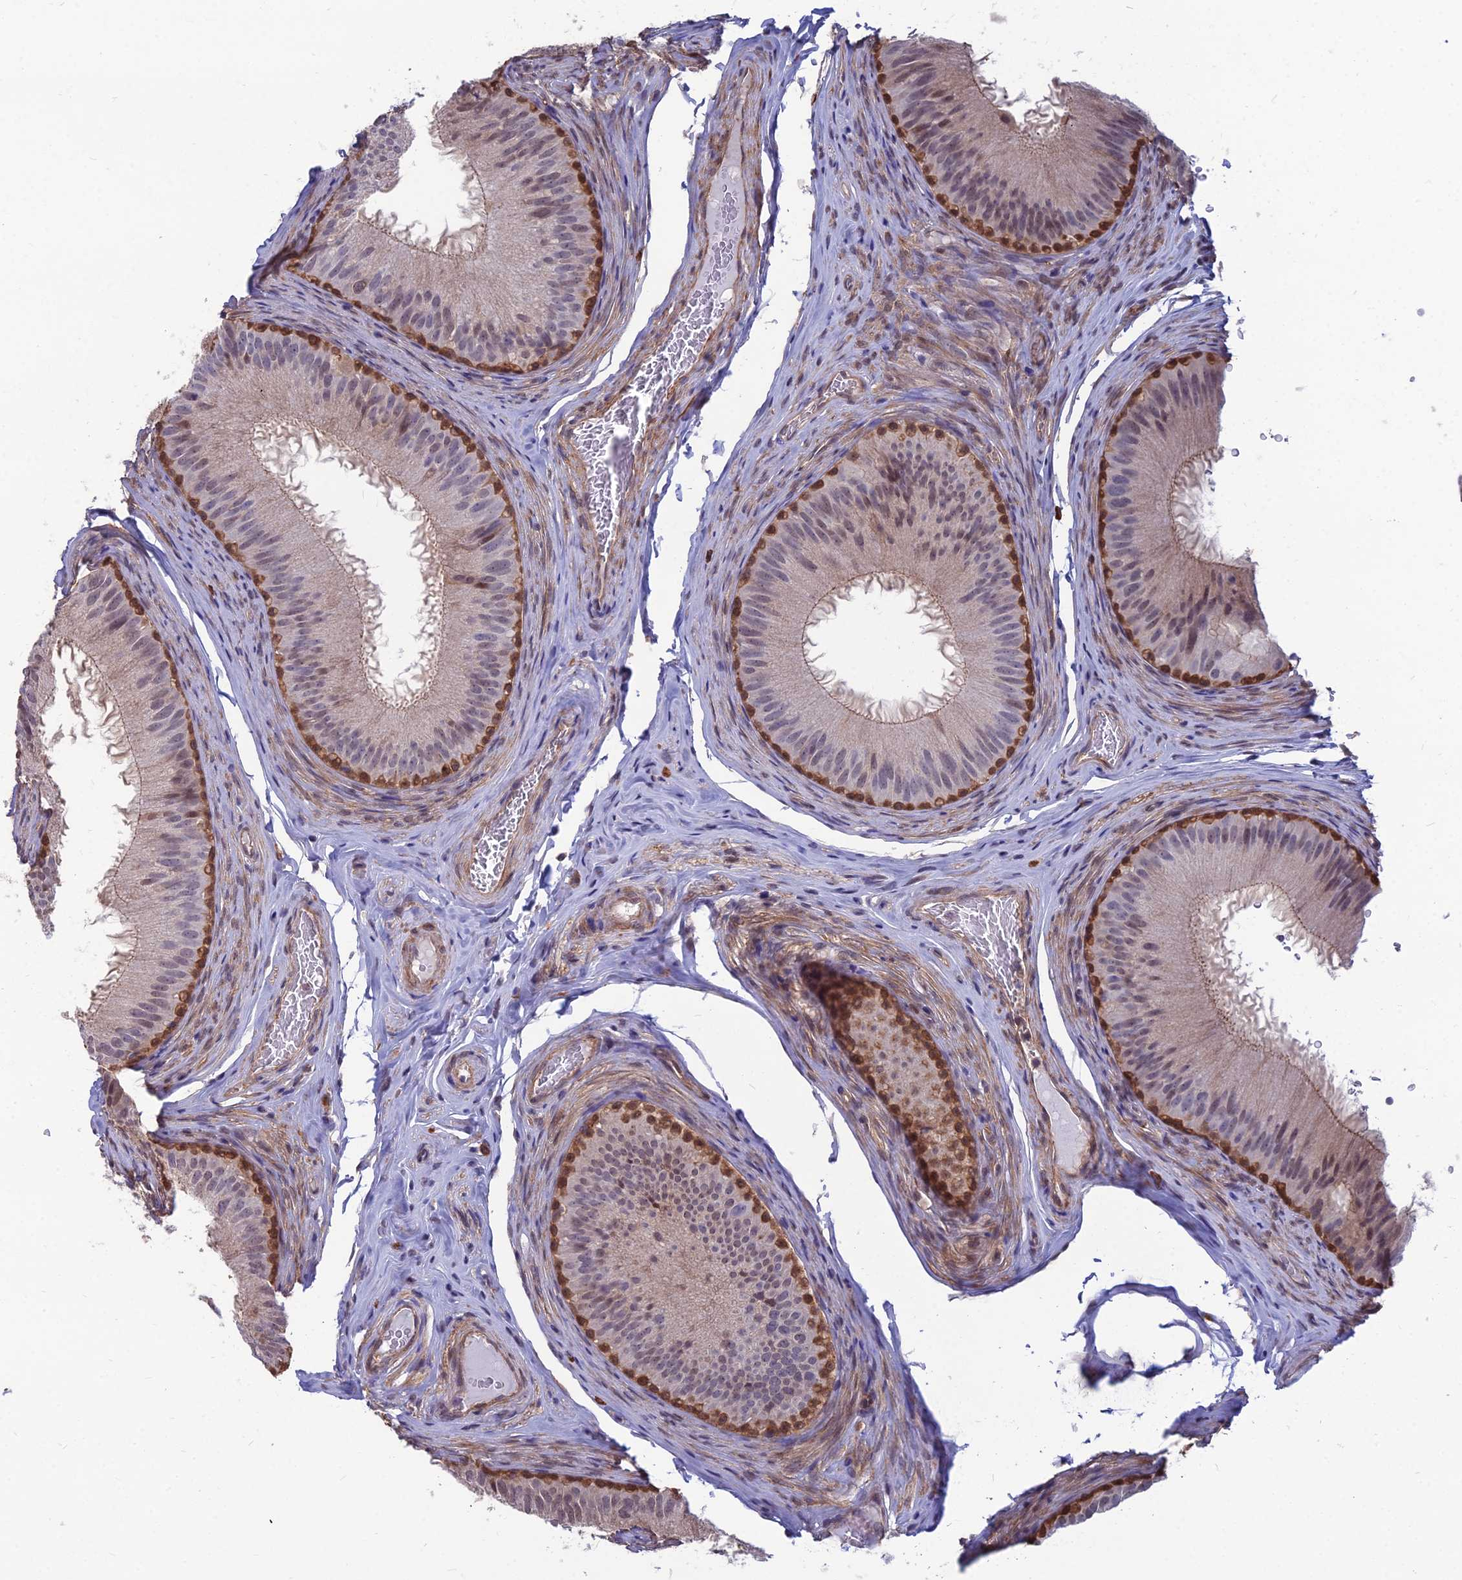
{"staining": {"intensity": "moderate", "quantity": "<25%", "location": "cytoplasmic/membranous"}, "tissue": "epididymis", "cell_type": "Glandular cells", "image_type": "normal", "snomed": [{"axis": "morphology", "description": "Normal tissue, NOS"}, {"axis": "topography", "description": "Epididymis"}], "caption": "Protein expression analysis of unremarkable epididymis exhibits moderate cytoplasmic/membranous positivity in approximately <25% of glandular cells. The staining was performed using DAB (3,3'-diaminobenzidine), with brown indicating positive protein expression. Nuclei are stained blue with hematoxylin.", "gene": "OPA3", "patient": {"sex": "male", "age": 34}}